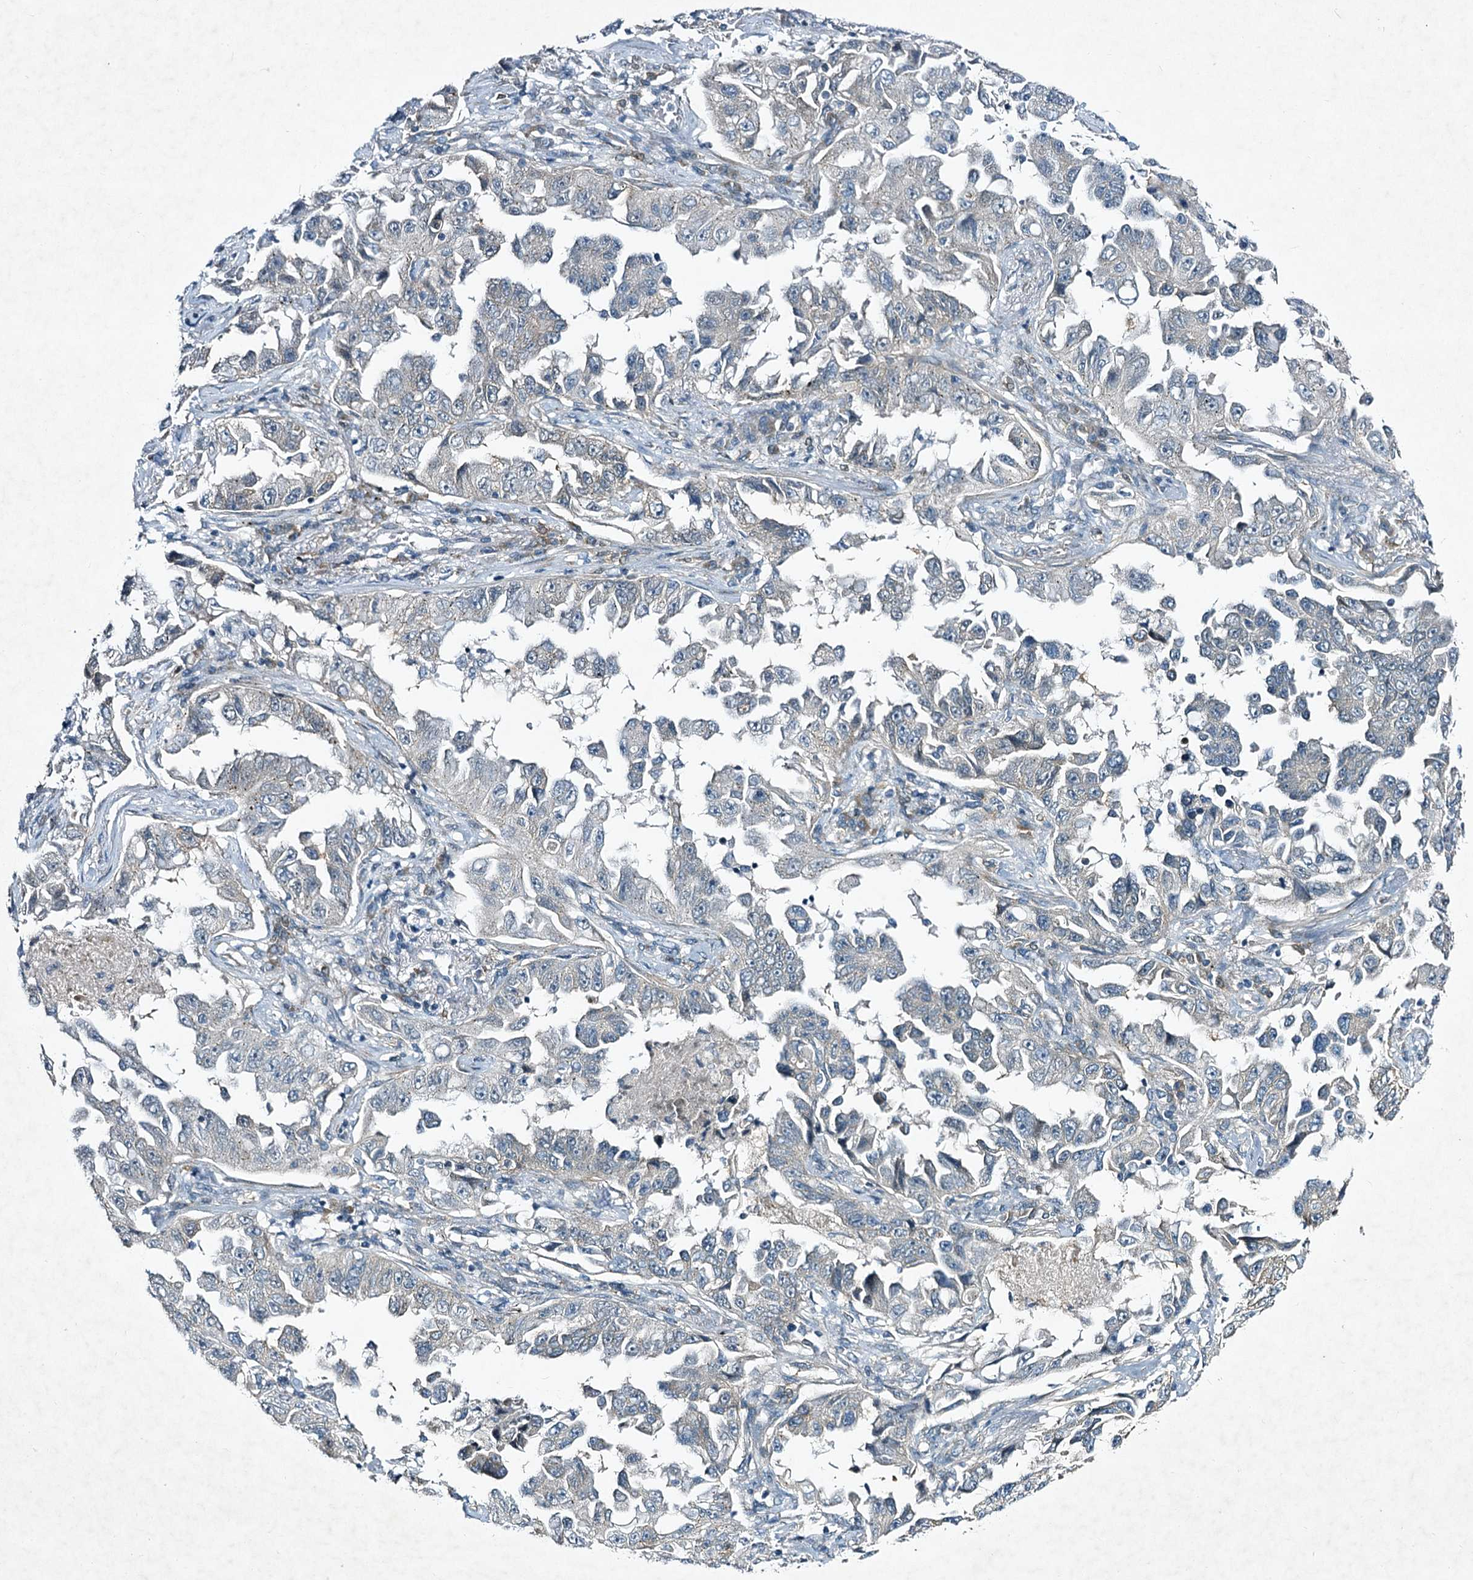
{"staining": {"intensity": "negative", "quantity": "none", "location": "none"}, "tissue": "lung cancer", "cell_type": "Tumor cells", "image_type": "cancer", "snomed": [{"axis": "morphology", "description": "Adenocarcinoma, NOS"}, {"axis": "topography", "description": "Lung"}], "caption": "An immunohistochemistry (IHC) image of lung cancer (adenocarcinoma) is shown. There is no staining in tumor cells of lung cancer (adenocarcinoma).", "gene": "STAP1", "patient": {"sex": "female", "age": 51}}